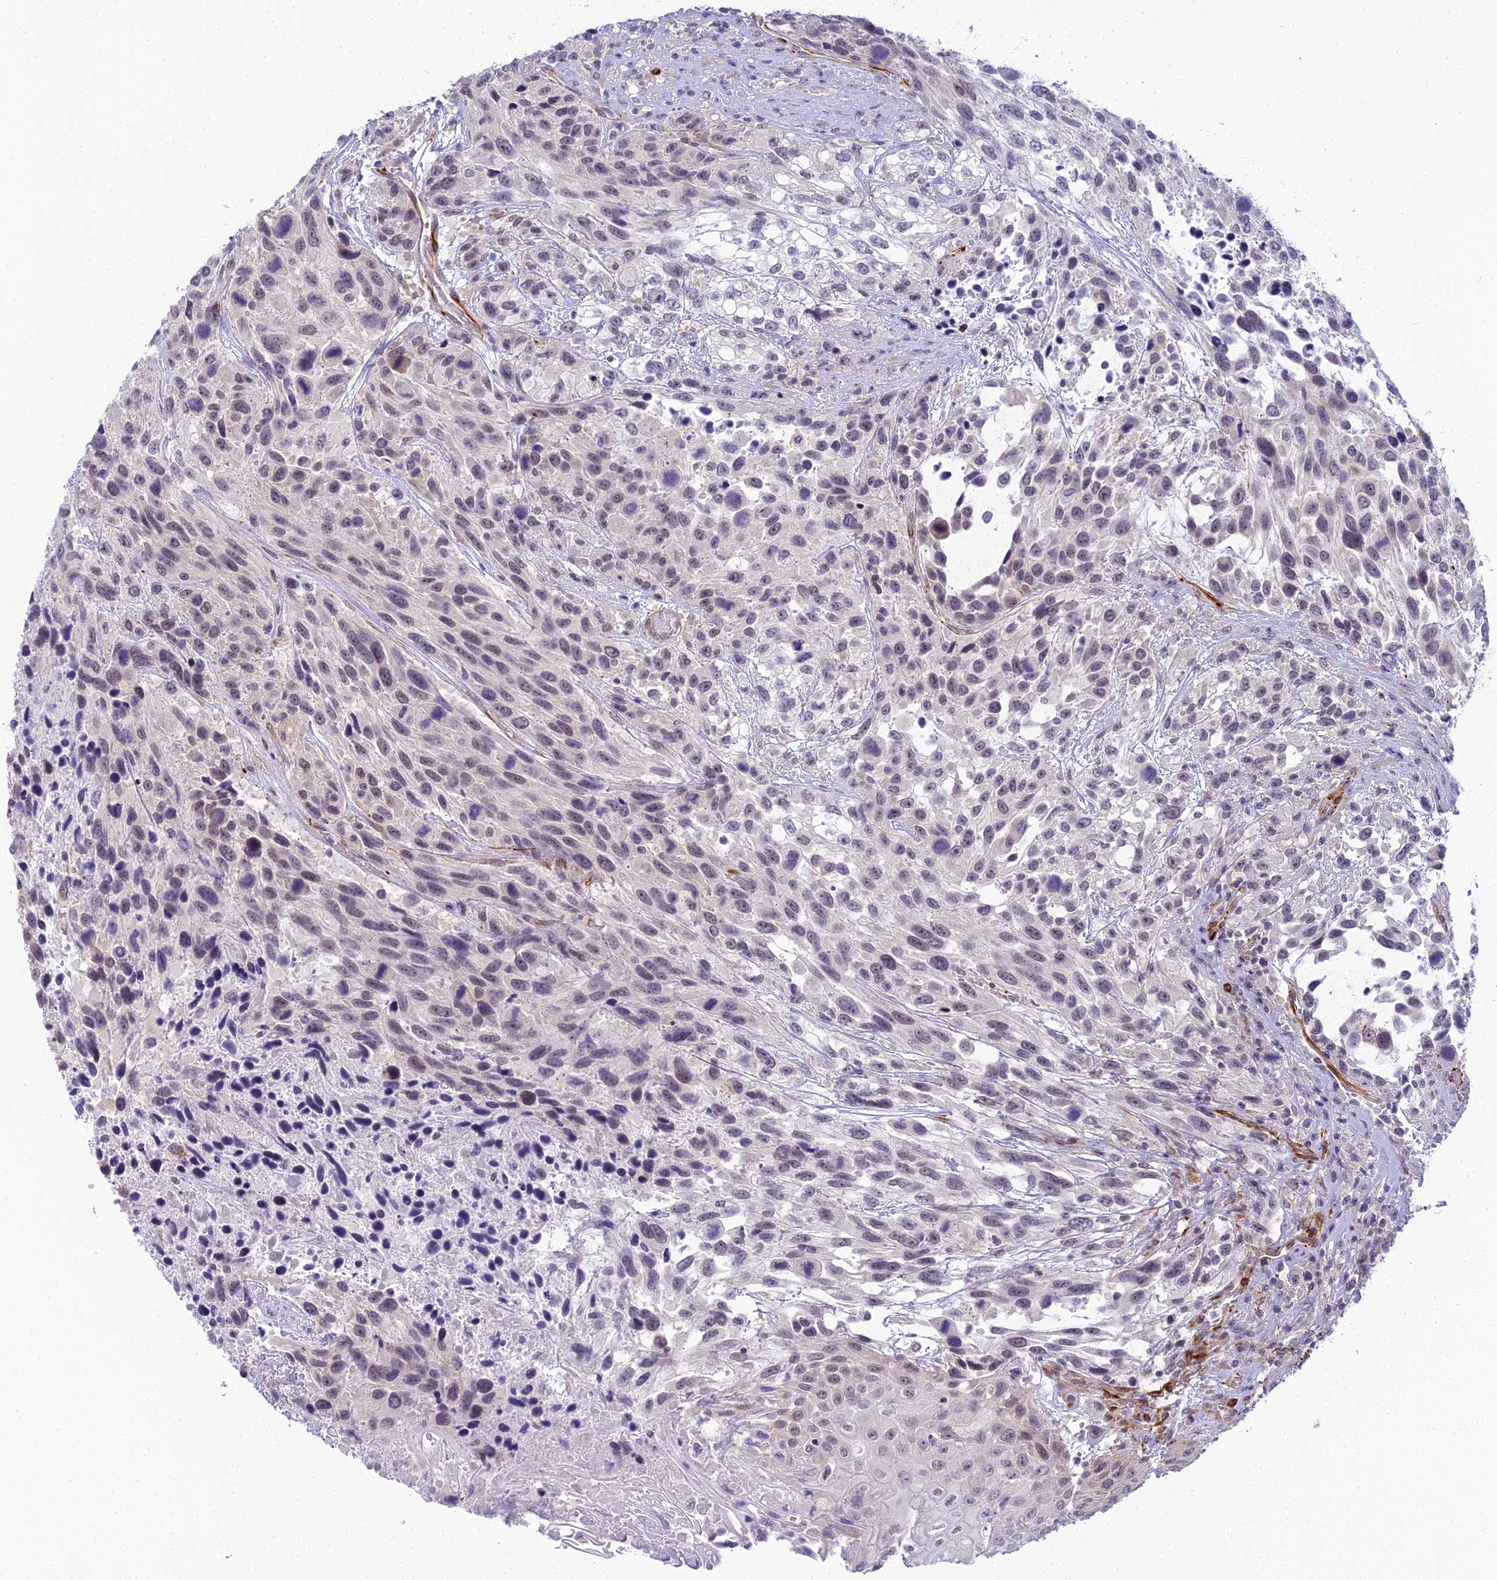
{"staining": {"intensity": "moderate", "quantity": "<25%", "location": "cytoplasmic/membranous,nuclear"}, "tissue": "urothelial cancer", "cell_type": "Tumor cells", "image_type": "cancer", "snomed": [{"axis": "morphology", "description": "Urothelial carcinoma, High grade"}, {"axis": "topography", "description": "Urinary bladder"}], "caption": "The histopathology image displays staining of urothelial cancer, revealing moderate cytoplasmic/membranous and nuclear protein staining (brown color) within tumor cells. (DAB (3,3'-diaminobenzidine) = brown stain, brightfield microscopy at high magnification).", "gene": "RGL3", "patient": {"sex": "female", "age": 70}}